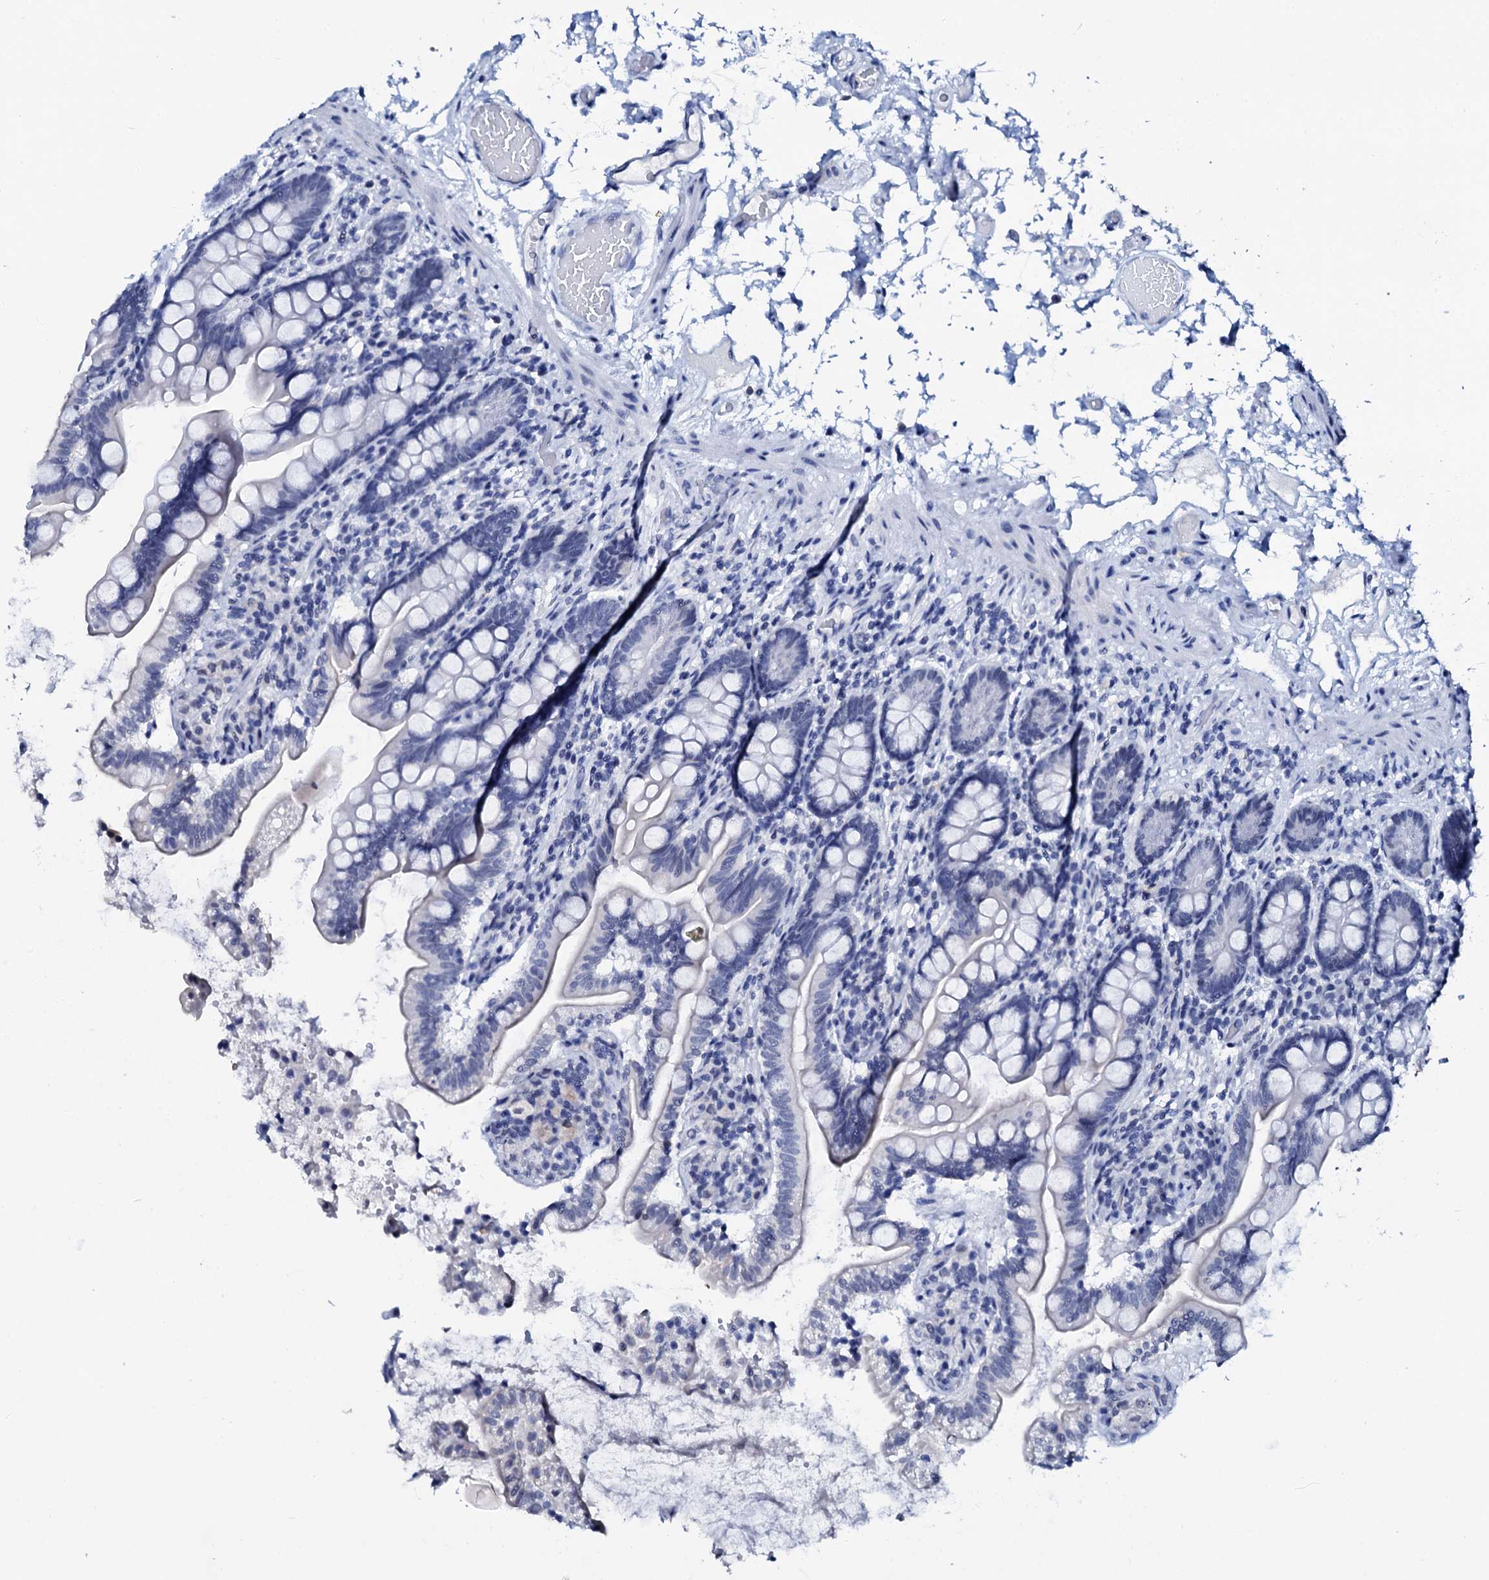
{"staining": {"intensity": "negative", "quantity": "none", "location": "none"}, "tissue": "small intestine", "cell_type": "Glandular cells", "image_type": "normal", "snomed": [{"axis": "morphology", "description": "Normal tissue, NOS"}, {"axis": "topography", "description": "Small intestine"}], "caption": "The micrograph shows no staining of glandular cells in unremarkable small intestine.", "gene": "SPATA19", "patient": {"sex": "female", "age": 64}}